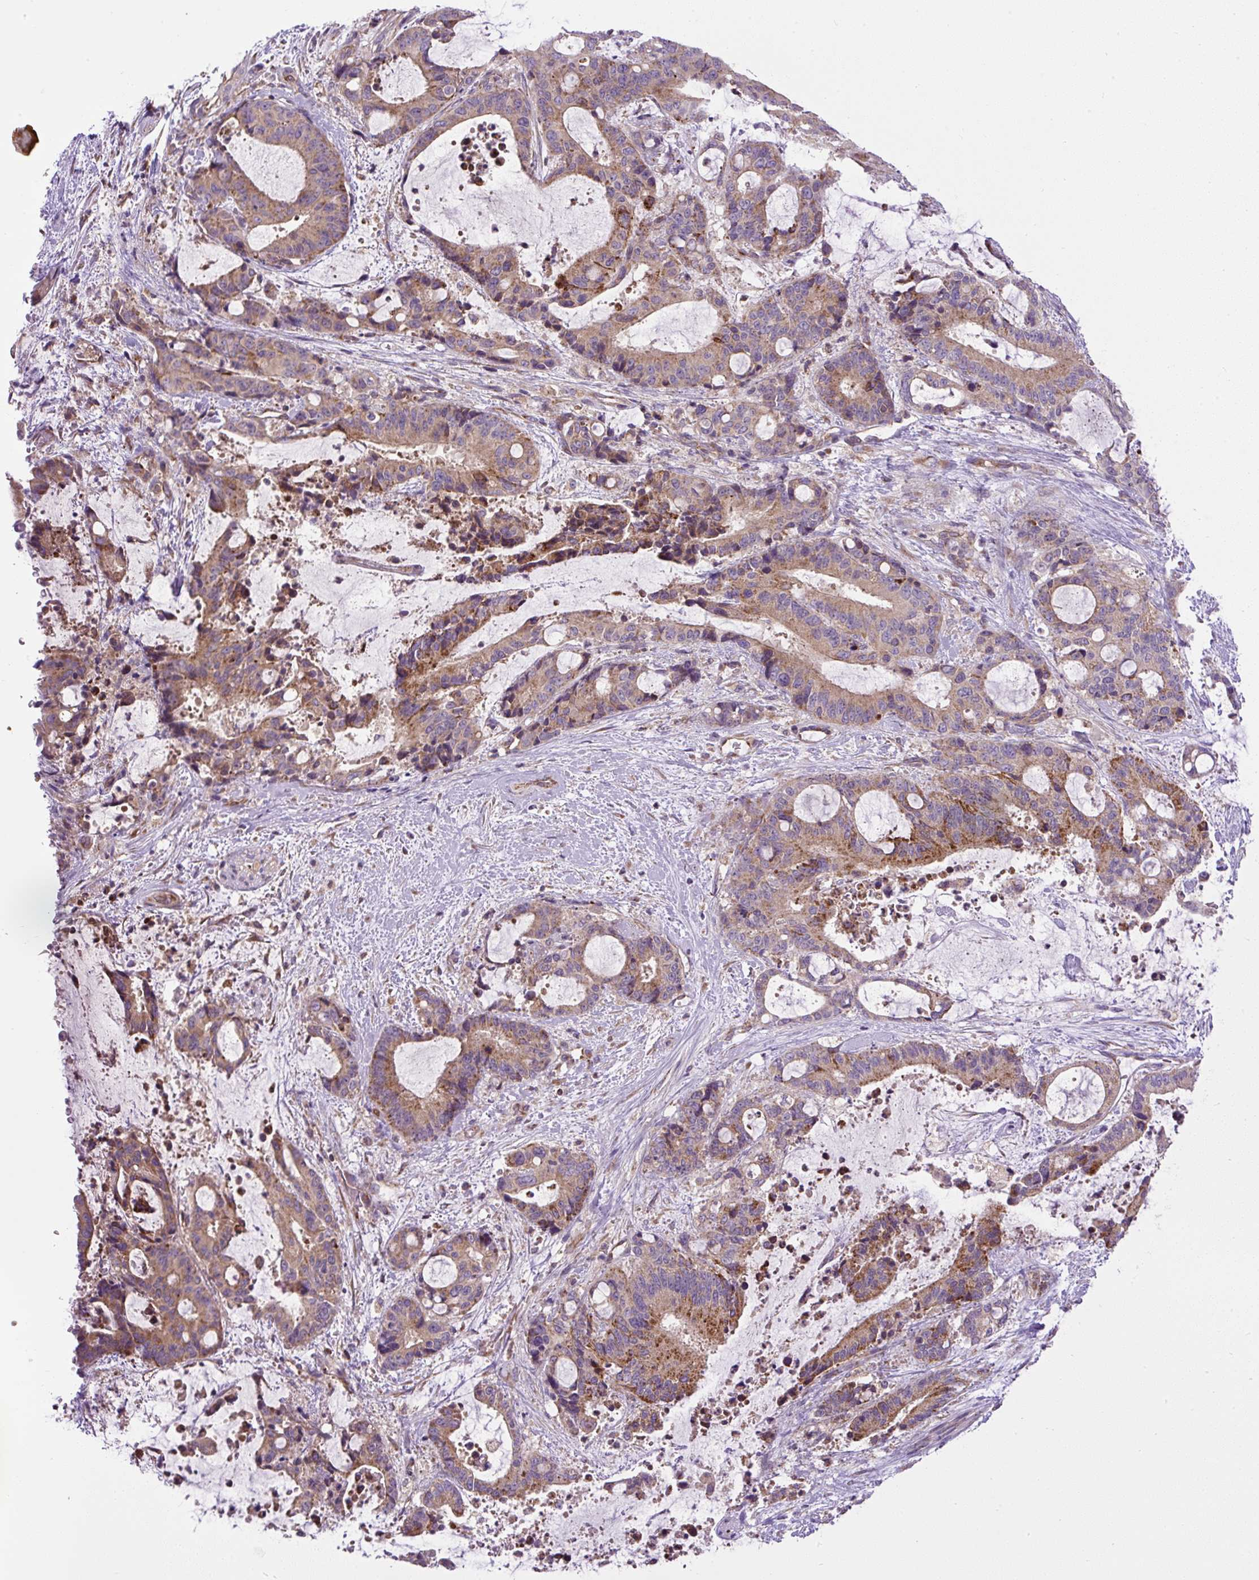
{"staining": {"intensity": "moderate", "quantity": ">75%", "location": "cytoplasmic/membranous"}, "tissue": "liver cancer", "cell_type": "Tumor cells", "image_type": "cancer", "snomed": [{"axis": "morphology", "description": "Normal tissue, NOS"}, {"axis": "morphology", "description": "Cholangiocarcinoma"}, {"axis": "topography", "description": "Liver"}, {"axis": "topography", "description": "Peripheral nerve tissue"}], "caption": "Immunohistochemistry (IHC) (DAB) staining of cholangiocarcinoma (liver) demonstrates moderate cytoplasmic/membranous protein positivity in about >75% of tumor cells.", "gene": "ZNF547", "patient": {"sex": "female", "age": 73}}